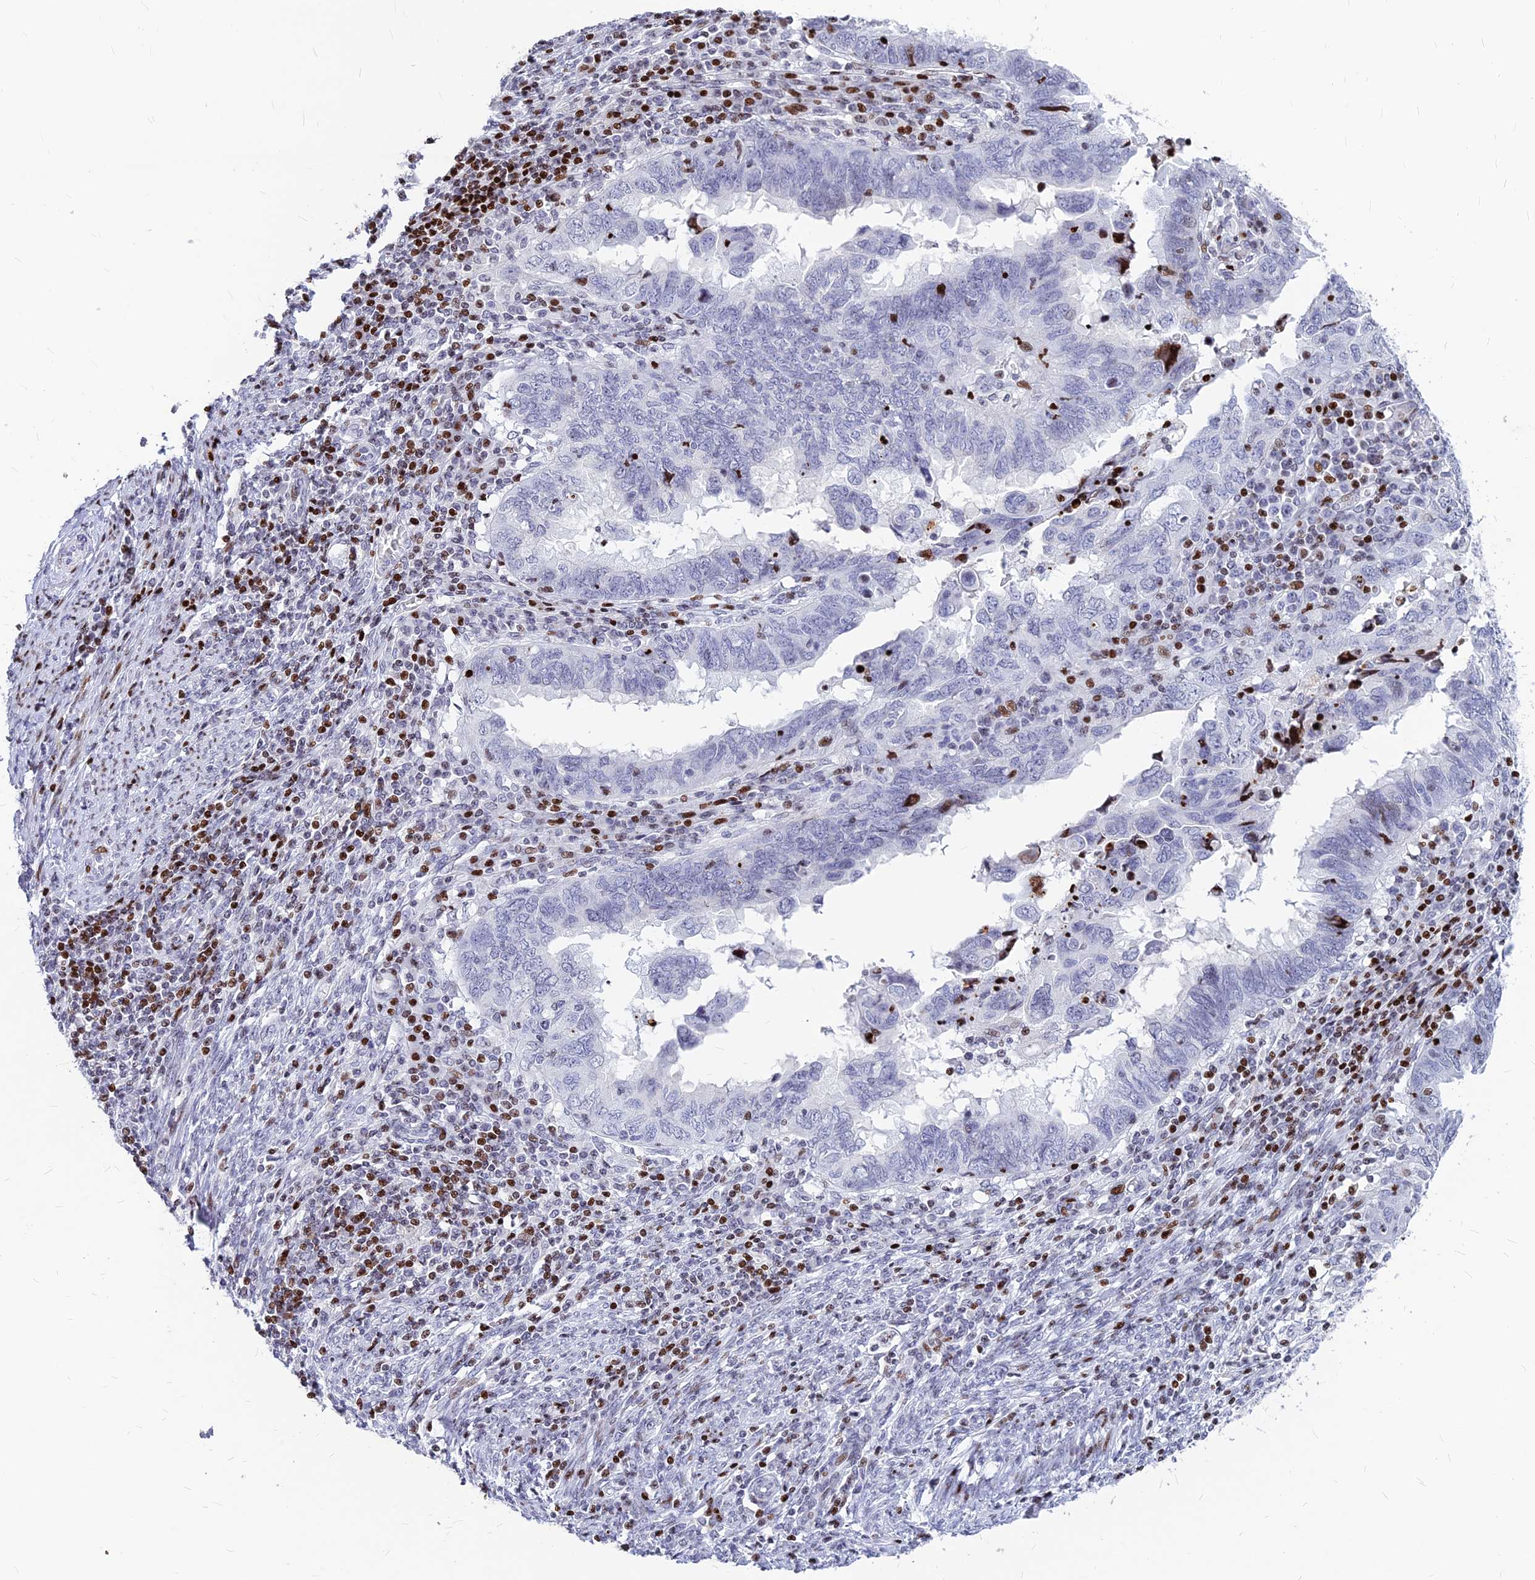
{"staining": {"intensity": "negative", "quantity": "none", "location": "none"}, "tissue": "endometrial cancer", "cell_type": "Tumor cells", "image_type": "cancer", "snomed": [{"axis": "morphology", "description": "Adenocarcinoma, NOS"}, {"axis": "topography", "description": "Uterus"}], "caption": "The histopathology image demonstrates no significant positivity in tumor cells of endometrial cancer.", "gene": "PRPS1", "patient": {"sex": "female", "age": 77}}